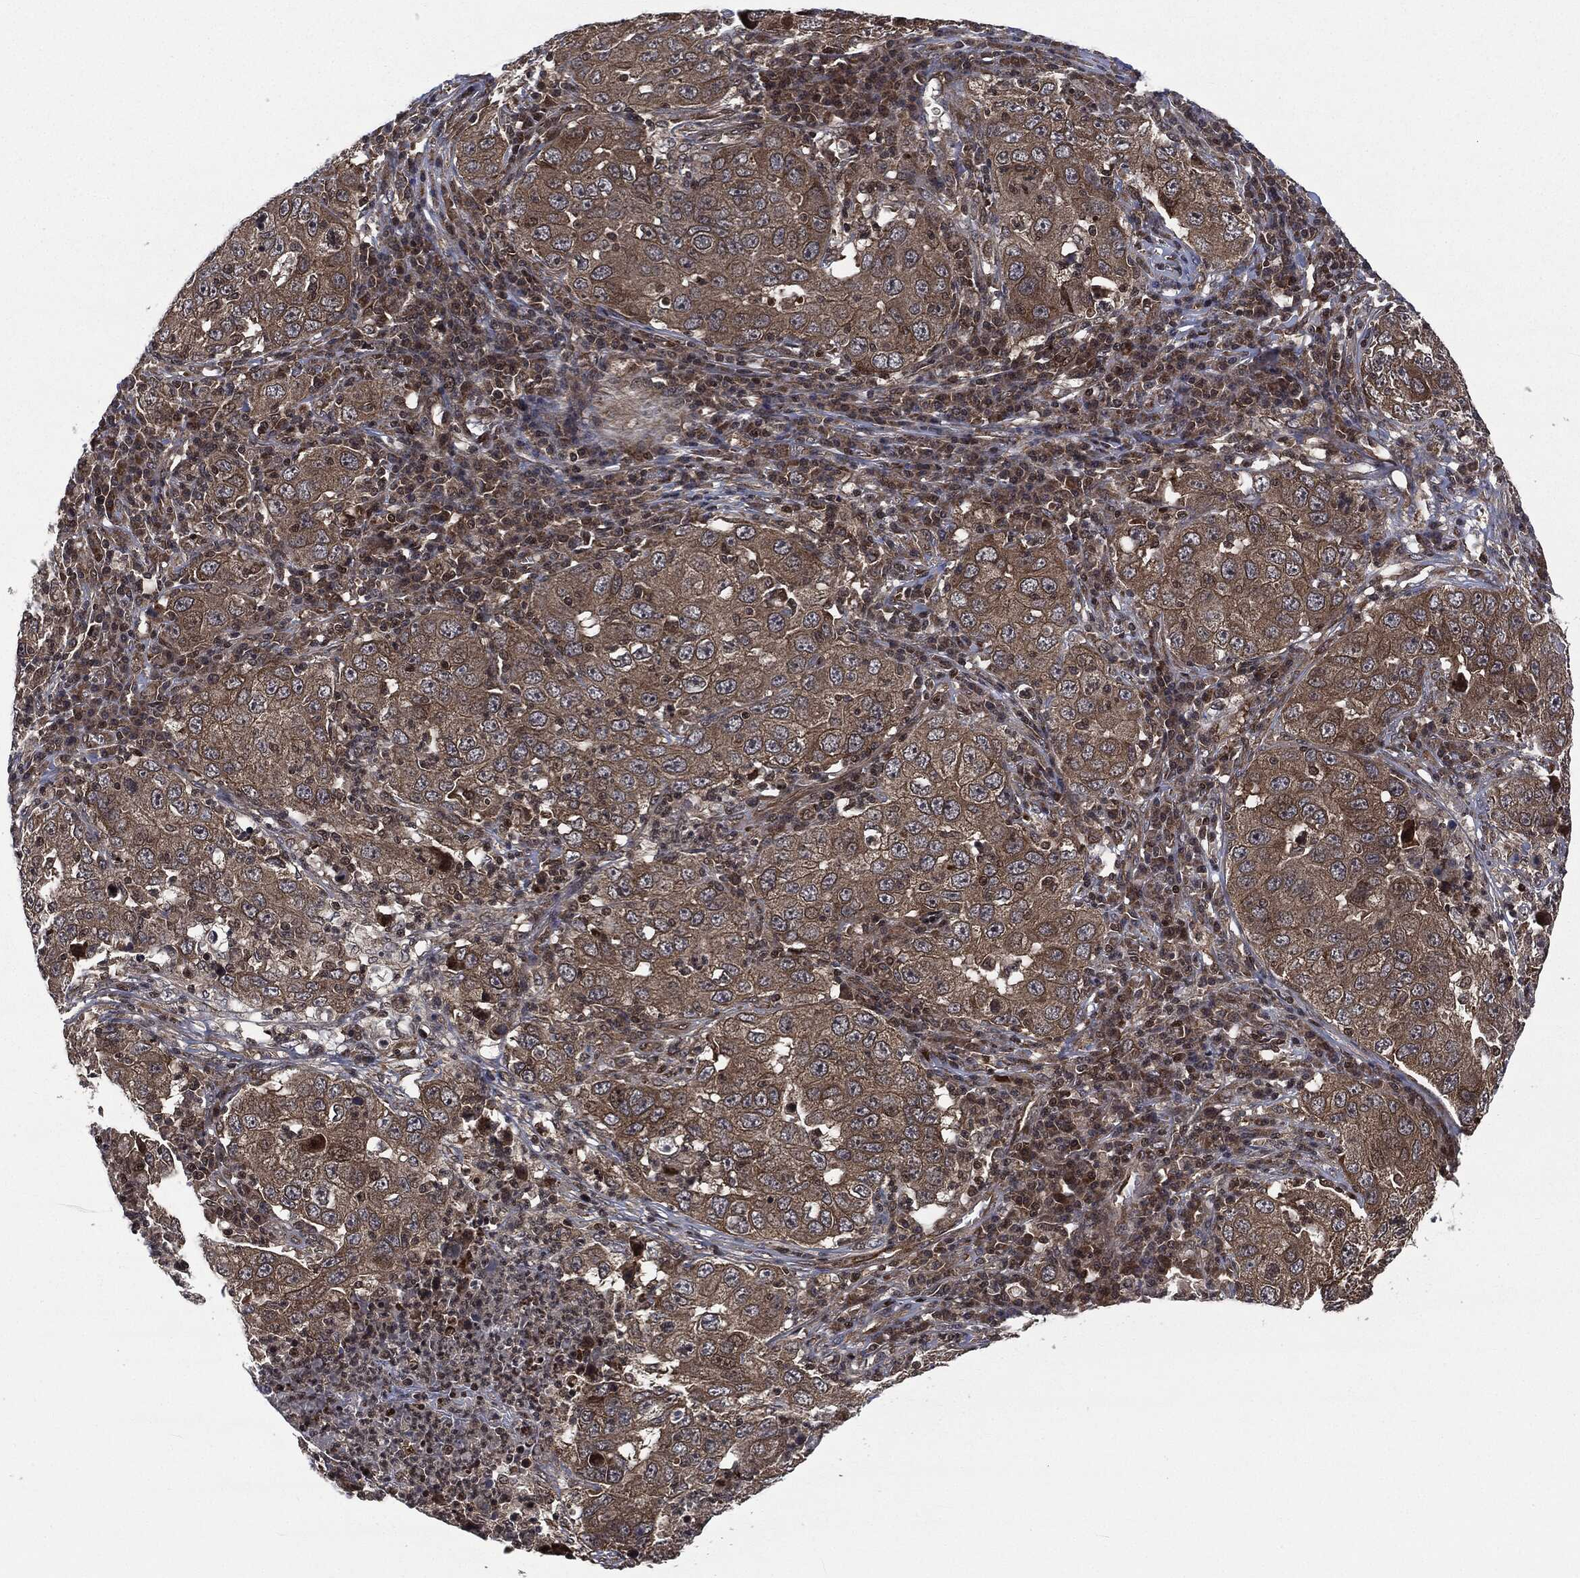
{"staining": {"intensity": "moderate", "quantity": ">75%", "location": "cytoplasmic/membranous"}, "tissue": "lung cancer", "cell_type": "Tumor cells", "image_type": "cancer", "snomed": [{"axis": "morphology", "description": "Adenocarcinoma, NOS"}, {"axis": "topography", "description": "Lung"}], "caption": "High-power microscopy captured an immunohistochemistry photomicrograph of lung cancer, revealing moderate cytoplasmic/membranous expression in approximately >75% of tumor cells.", "gene": "HRAS", "patient": {"sex": "male", "age": 73}}